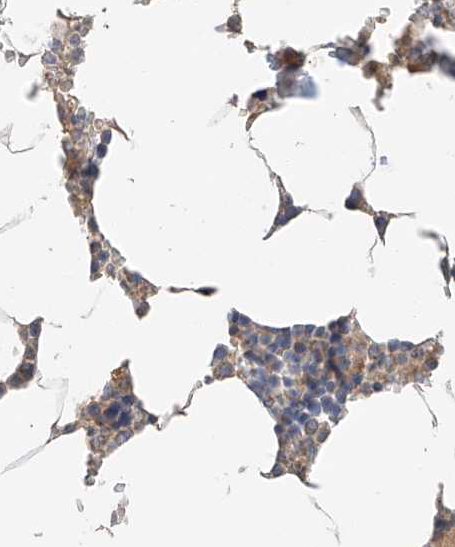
{"staining": {"intensity": "moderate", "quantity": "<25%", "location": "cytoplasmic/membranous"}, "tissue": "bone marrow", "cell_type": "Hematopoietic cells", "image_type": "normal", "snomed": [{"axis": "morphology", "description": "Normal tissue, NOS"}, {"axis": "topography", "description": "Bone marrow"}], "caption": "This micrograph reveals normal bone marrow stained with IHC to label a protein in brown. The cytoplasmic/membranous of hematopoietic cells show moderate positivity for the protein. Nuclei are counter-stained blue.", "gene": "XPNPEP1", "patient": {"sex": "male", "age": 70}}